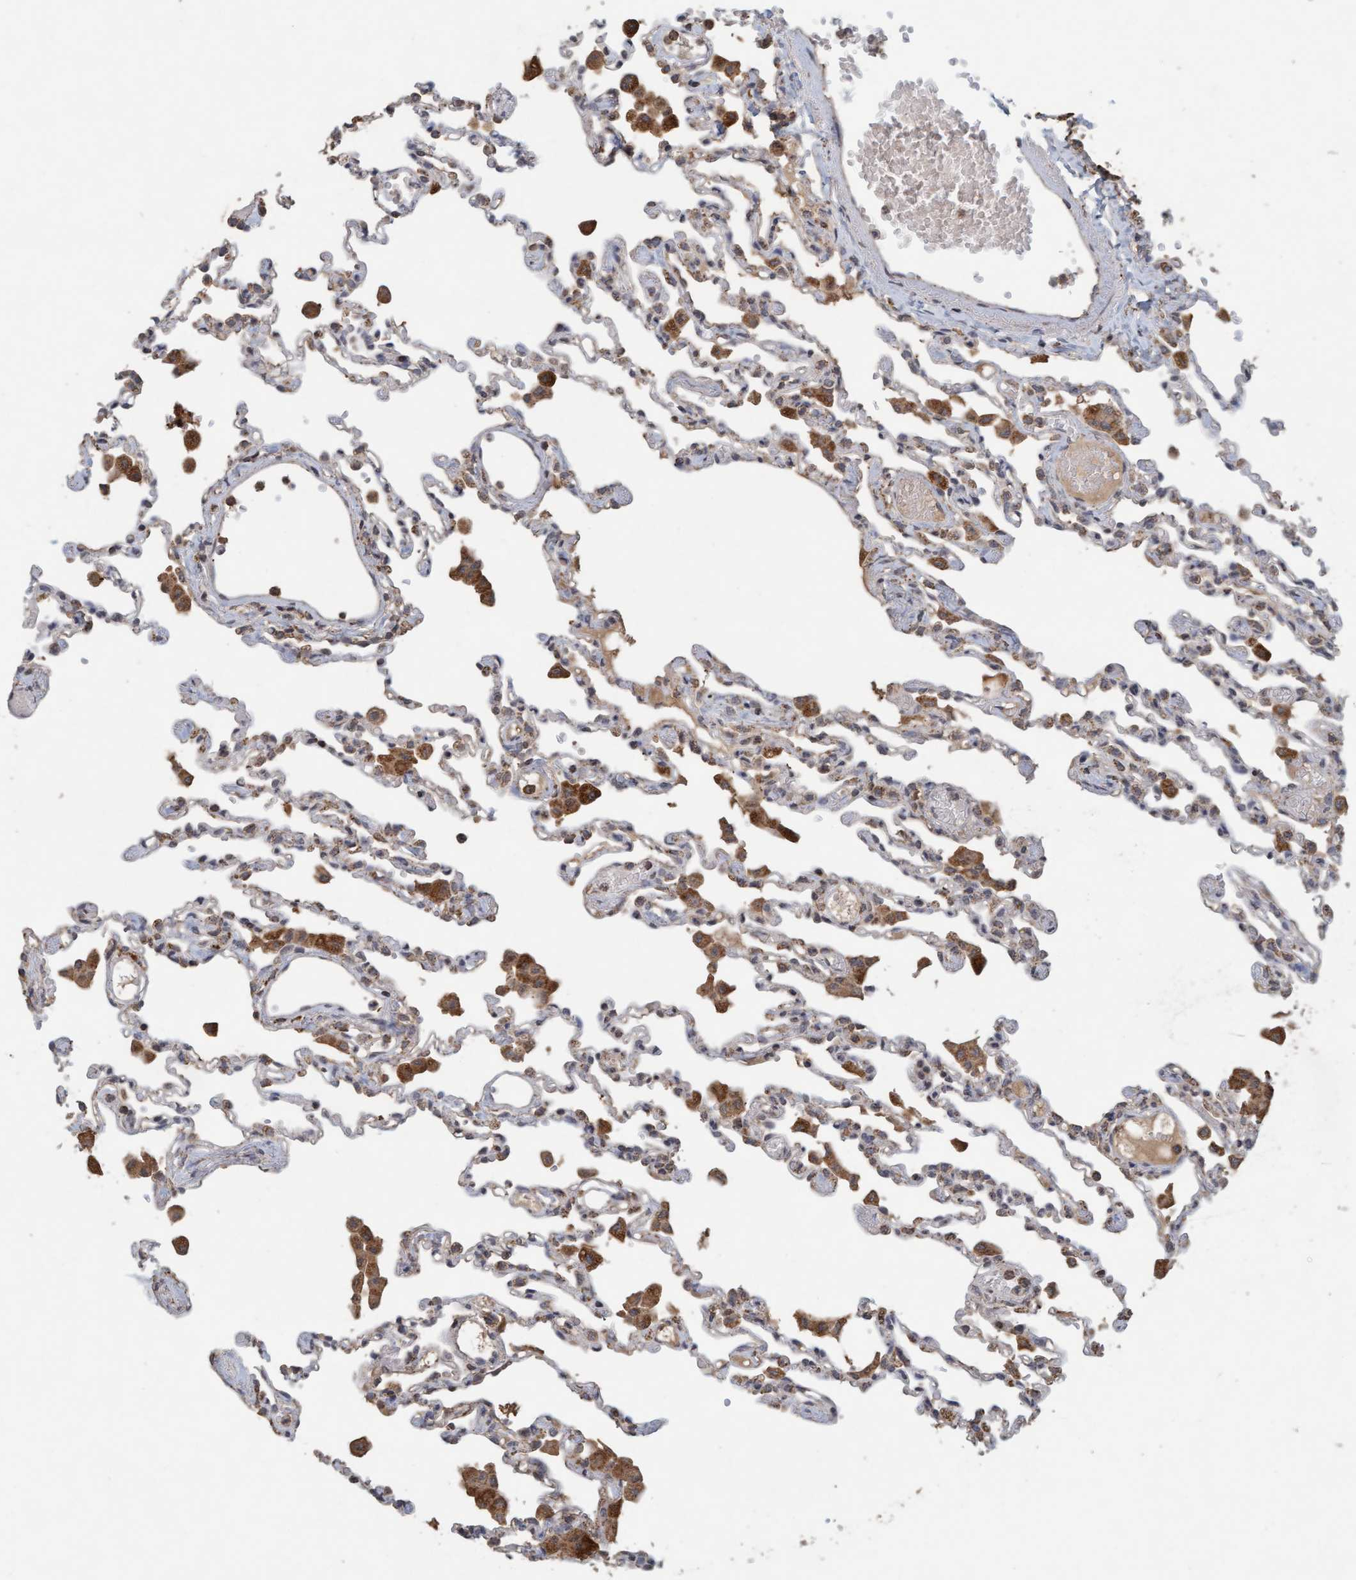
{"staining": {"intensity": "weak", "quantity": "<25%", "location": "cytoplasmic/membranous"}, "tissue": "lung", "cell_type": "Alveolar cells", "image_type": "normal", "snomed": [{"axis": "morphology", "description": "Normal tissue, NOS"}, {"axis": "topography", "description": "Bronchus"}, {"axis": "topography", "description": "Lung"}], "caption": "DAB immunohistochemical staining of benign lung demonstrates no significant staining in alveolar cells.", "gene": "VSIG8", "patient": {"sex": "female", "age": 49}}